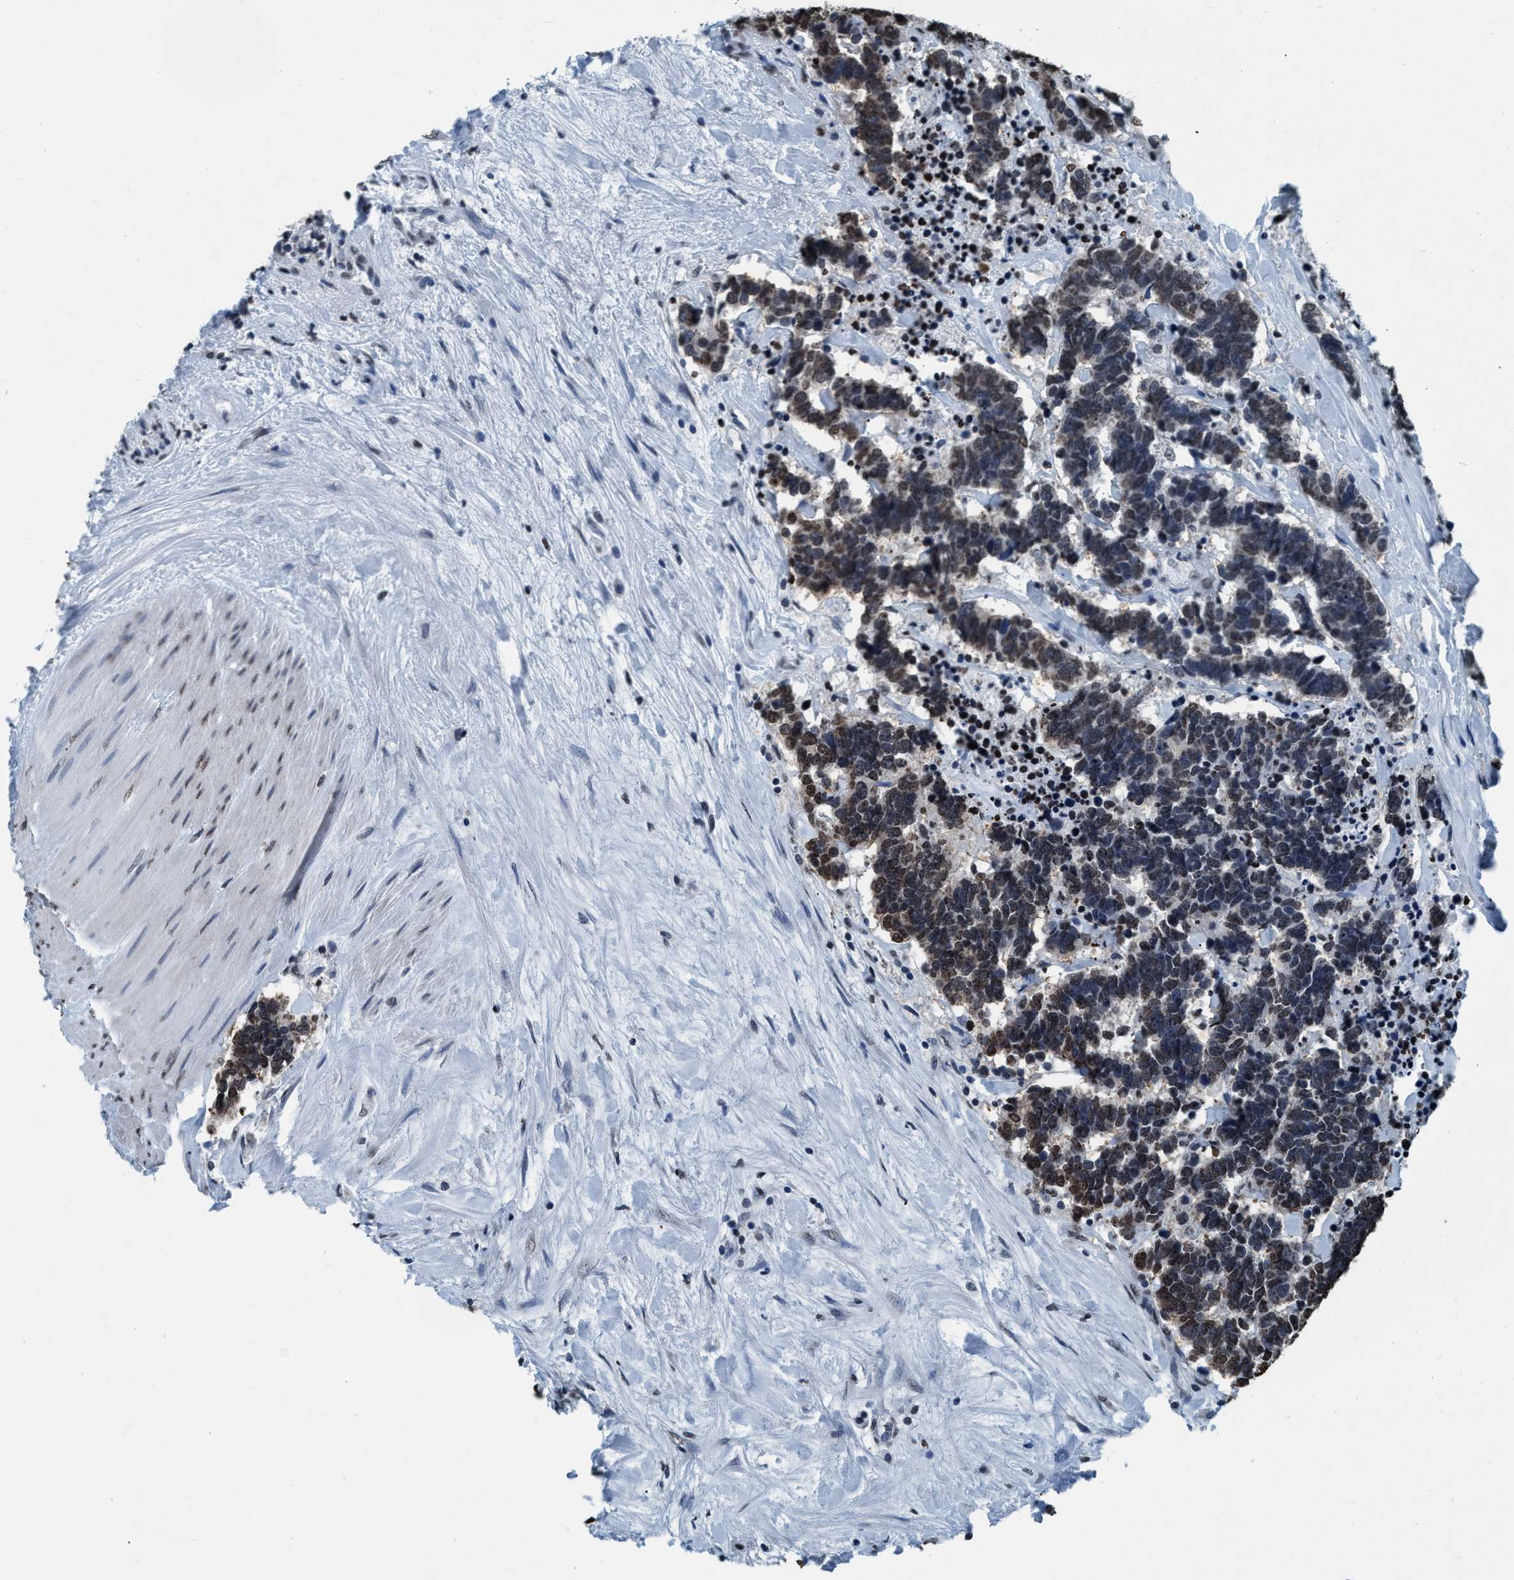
{"staining": {"intensity": "weak", "quantity": ">75%", "location": "nuclear"}, "tissue": "carcinoid", "cell_type": "Tumor cells", "image_type": "cancer", "snomed": [{"axis": "morphology", "description": "Carcinoma, NOS"}, {"axis": "morphology", "description": "Carcinoid, malignant, NOS"}, {"axis": "topography", "description": "Urinary bladder"}], "caption": "A histopathology image of carcinoid (malignant) stained for a protein reveals weak nuclear brown staining in tumor cells.", "gene": "CCNE2", "patient": {"sex": "male", "age": 57}}